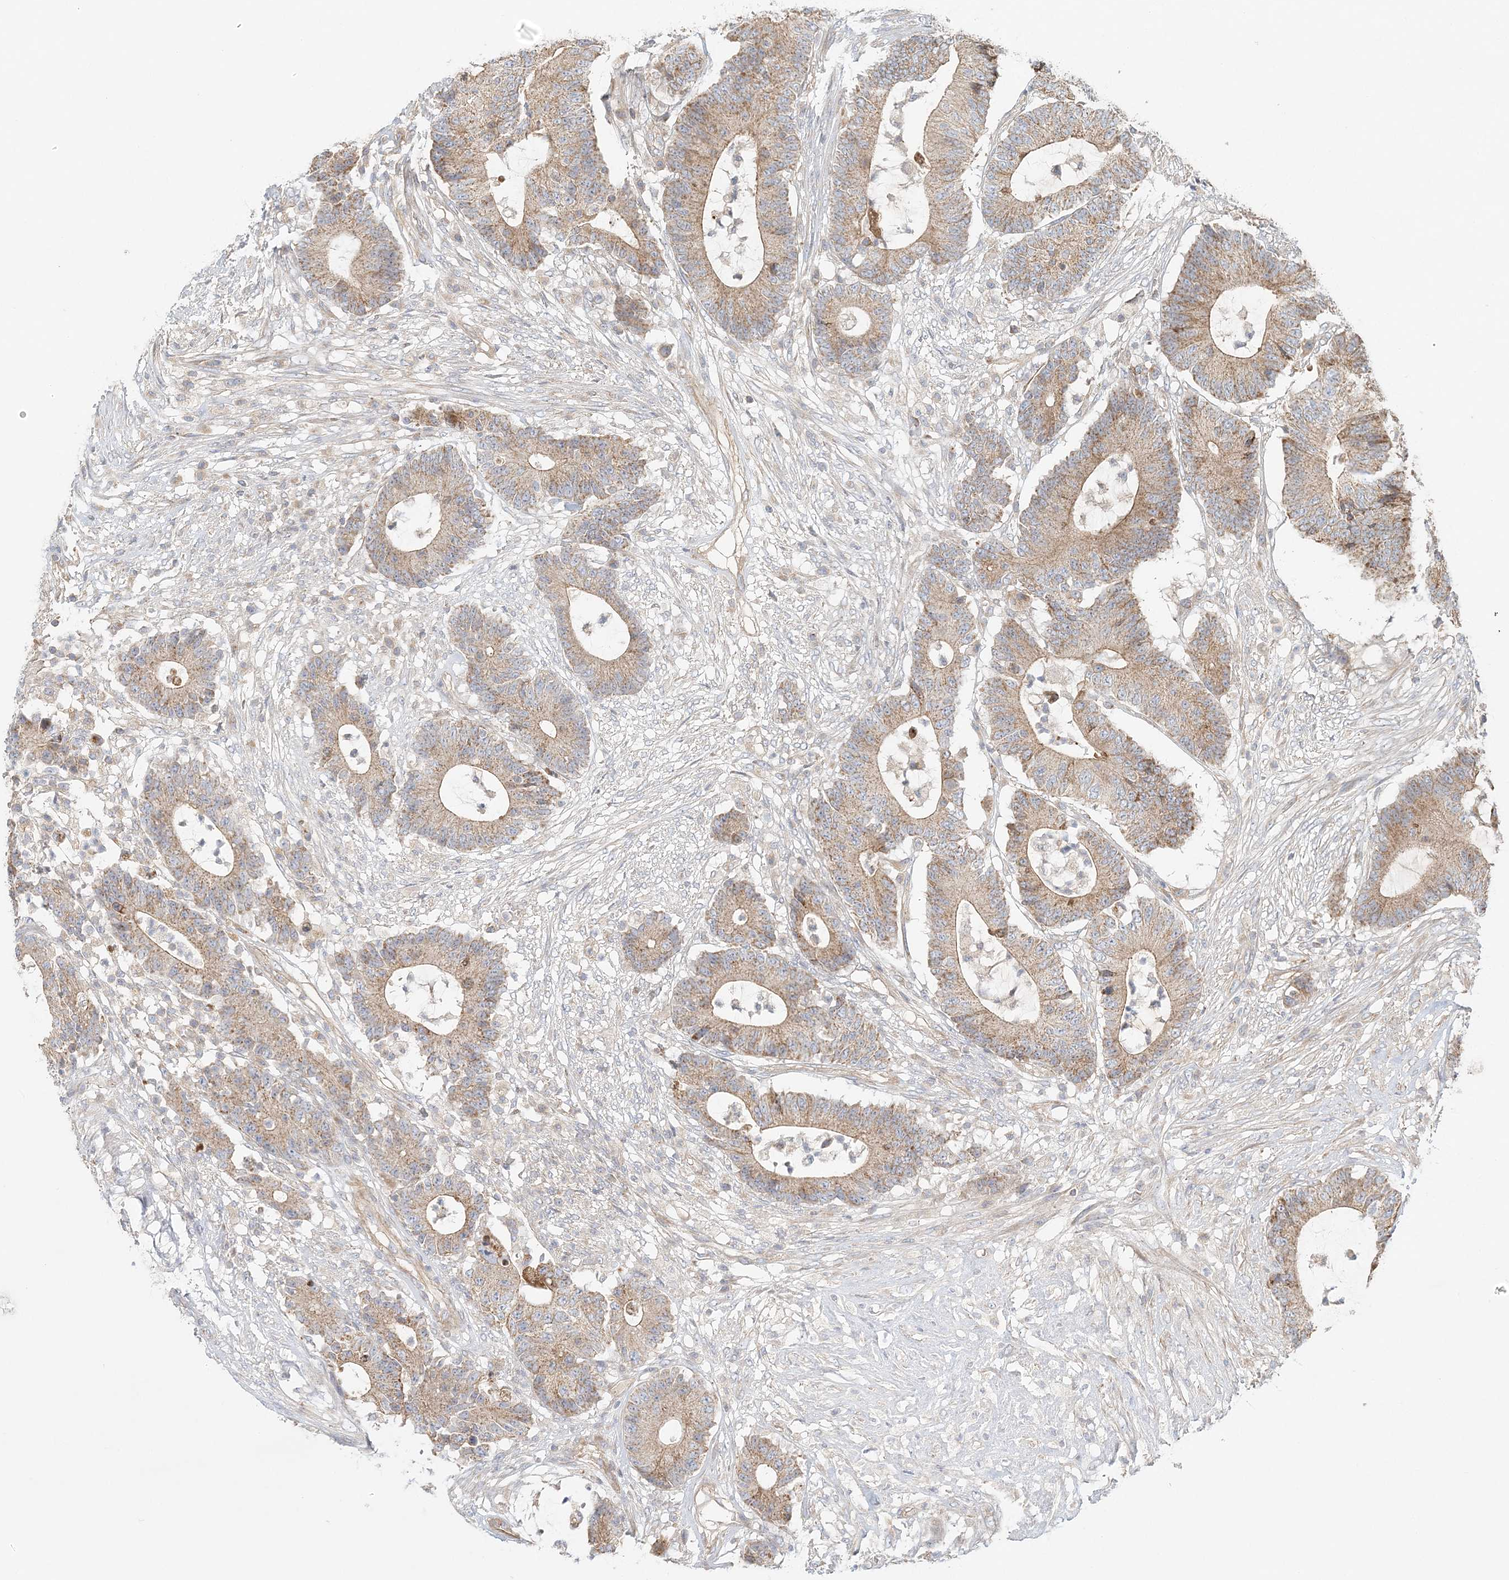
{"staining": {"intensity": "moderate", "quantity": ">75%", "location": "cytoplasmic/membranous"}, "tissue": "colorectal cancer", "cell_type": "Tumor cells", "image_type": "cancer", "snomed": [{"axis": "morphology", "description": "Adenocarcinoma, NOS"}, {"axis": "topography", "description": "Colon"}], "caption": "About >75% of tumor cells in human colorectal adenocarcinoma reveal moderate cytoplasmic/membranous protein staining as visualized by brown immunohistochemical staining.", "gene": "KIAA0232", "patient": {"sex": "female", "age": 84}}